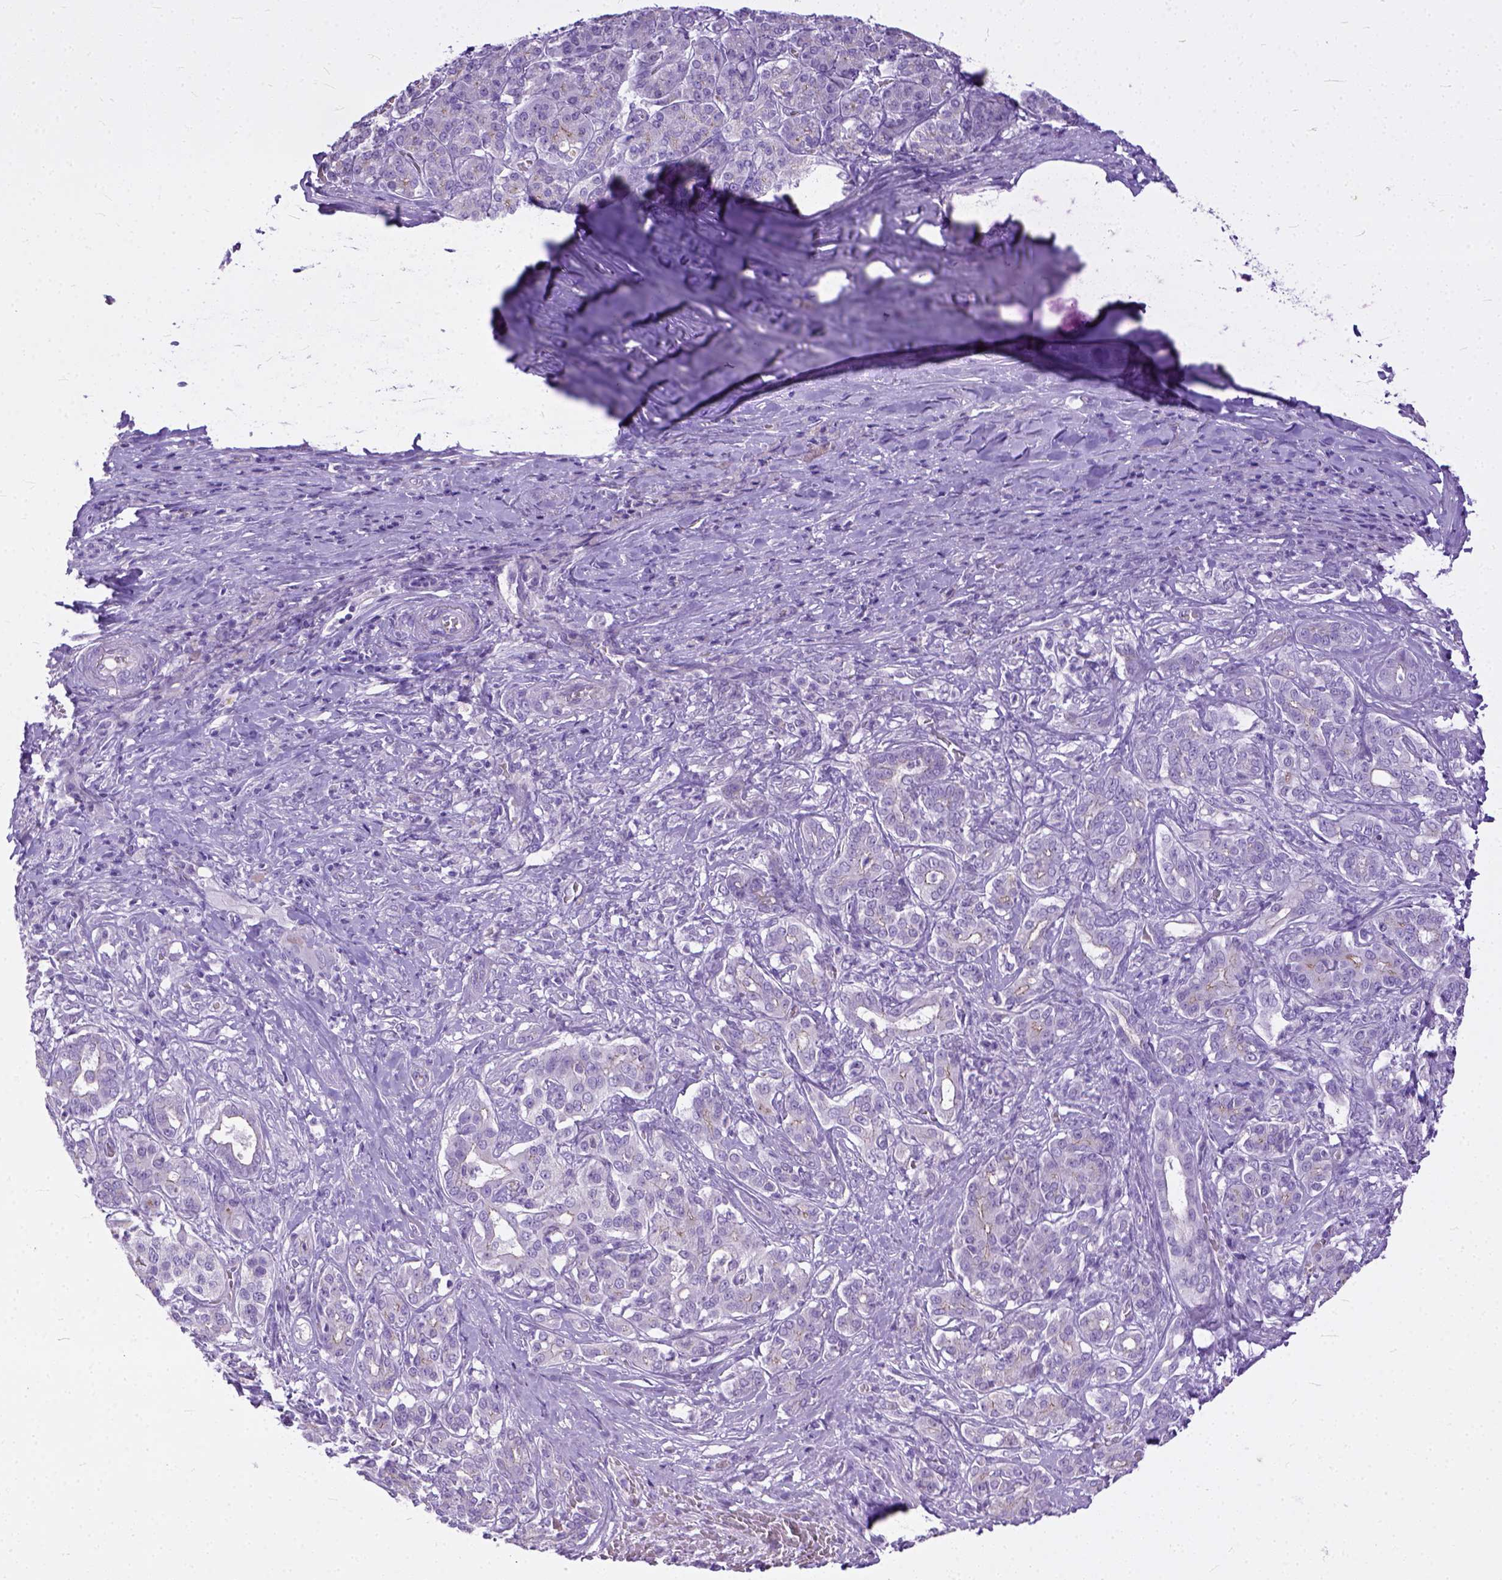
{"staining": {"intensity": "negative", "quantity": "none", "location": "none"}, "tissue": "pancreatic cancer", "cell_type": "Tumor cells", "image_type": "cancer", "snomed": [{"axis": "morphology", "description": "Normal tissue, NOS"}, {"axis": "morphology", "description": "Inflammation, NOS"}, {"axis": "morphology", "description": "Adenocarcinoma, NOS"}, {"axis": "topography", "description": "Pancreas"}], "caption": "A high-resolution image shows immunohistochemistry (IHC) staining of pancreatic adenocarcinoma, which displays no significant staining in tumor cells.", "gene": "ADGRF1", "patient": {"sex": "male", "age": 57}}